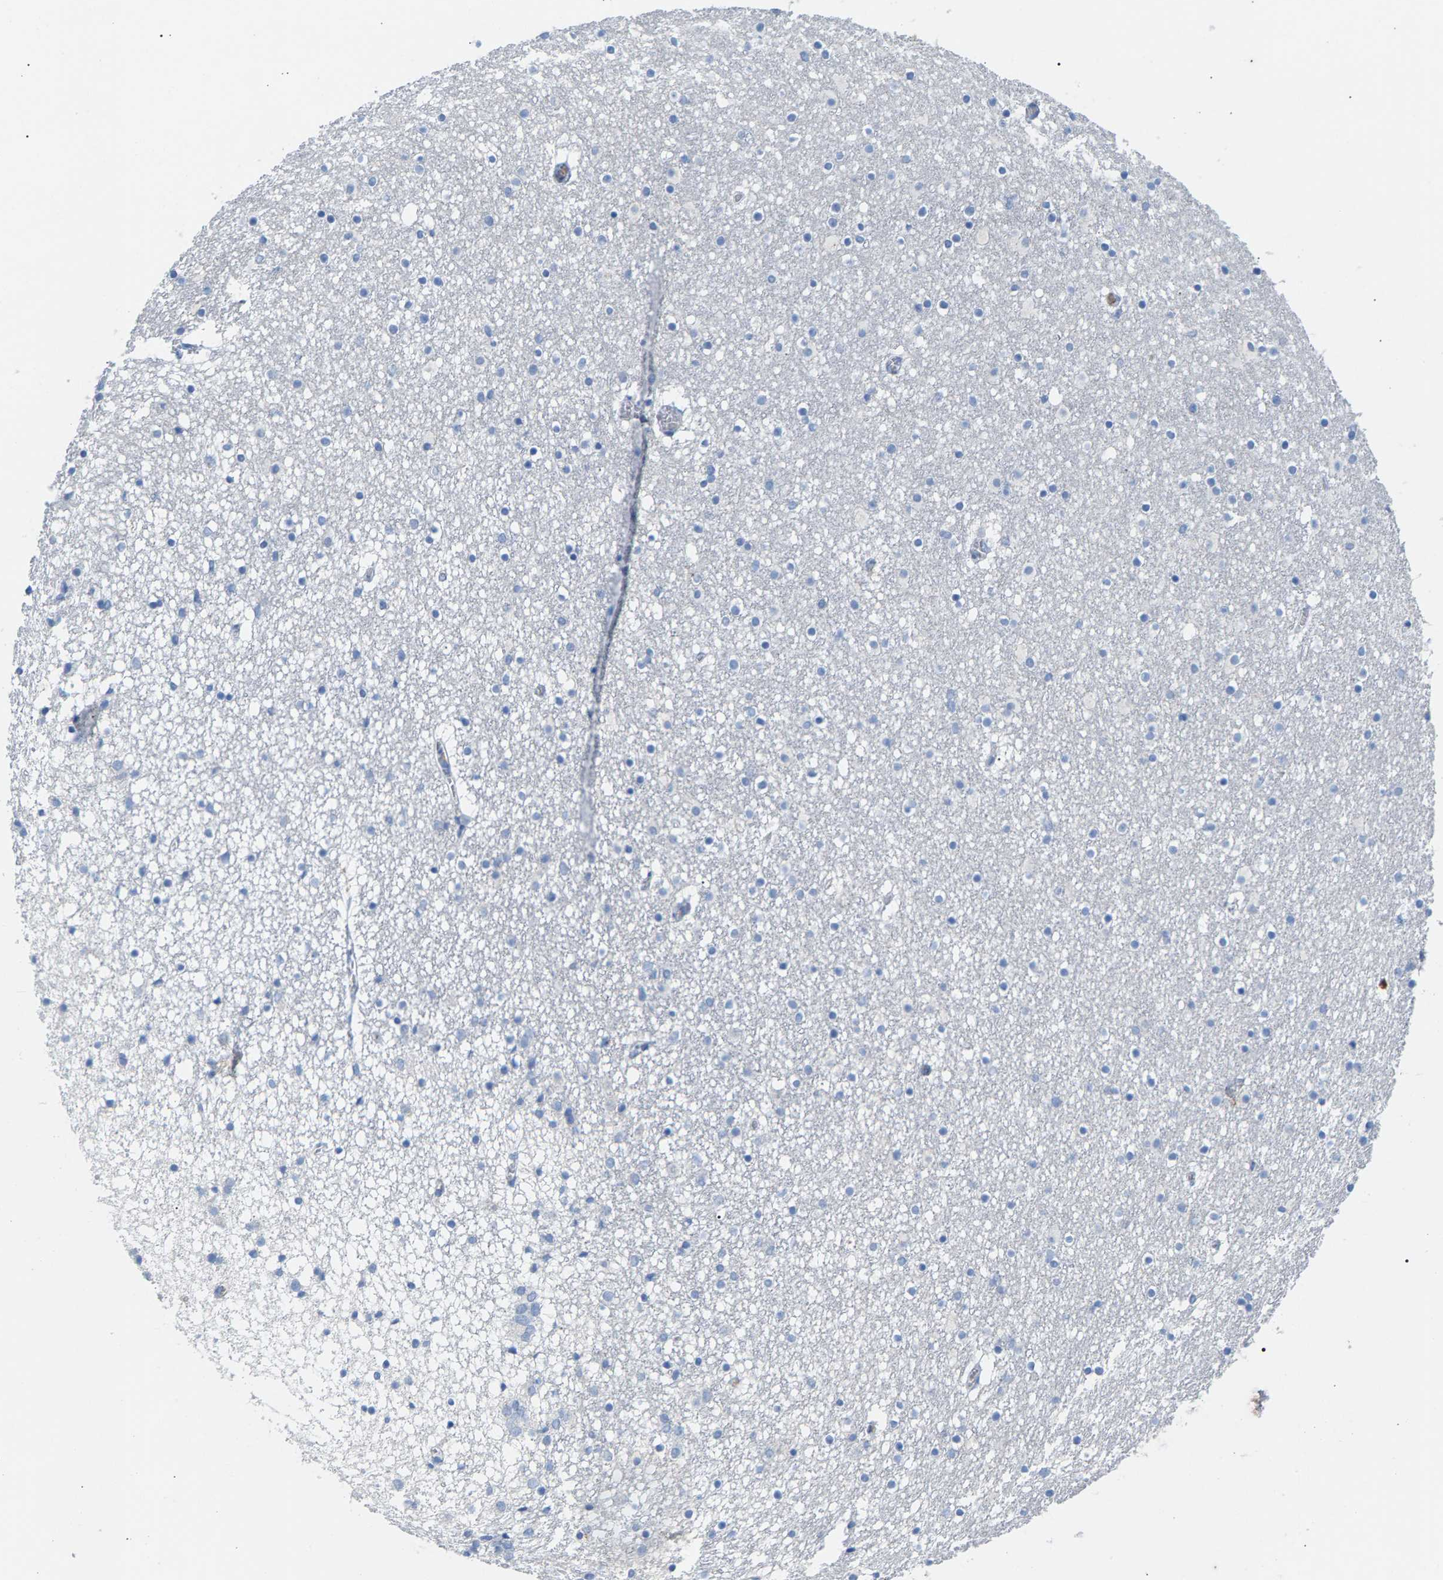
{"staining": {"intensity": "negative", "quantity": "none", "location": "none"}, "tissue": "caudate", "cell_type": "Glial cells", "image_type": "normal", "snomed": [{"axis": "morphology", "description": "Normal tissue, NOS"}, {"axis": "topography", "description": "Lateral ventricle wall"}], "caption": "IHC histopathology image of unremarkable caudate: human caudate stained with DAB (3,3'-diaminobenzidine) shows no significant protein staining in glial cells.", "gene": "APOH", "patient": {"sex": "male", "age": 45}}